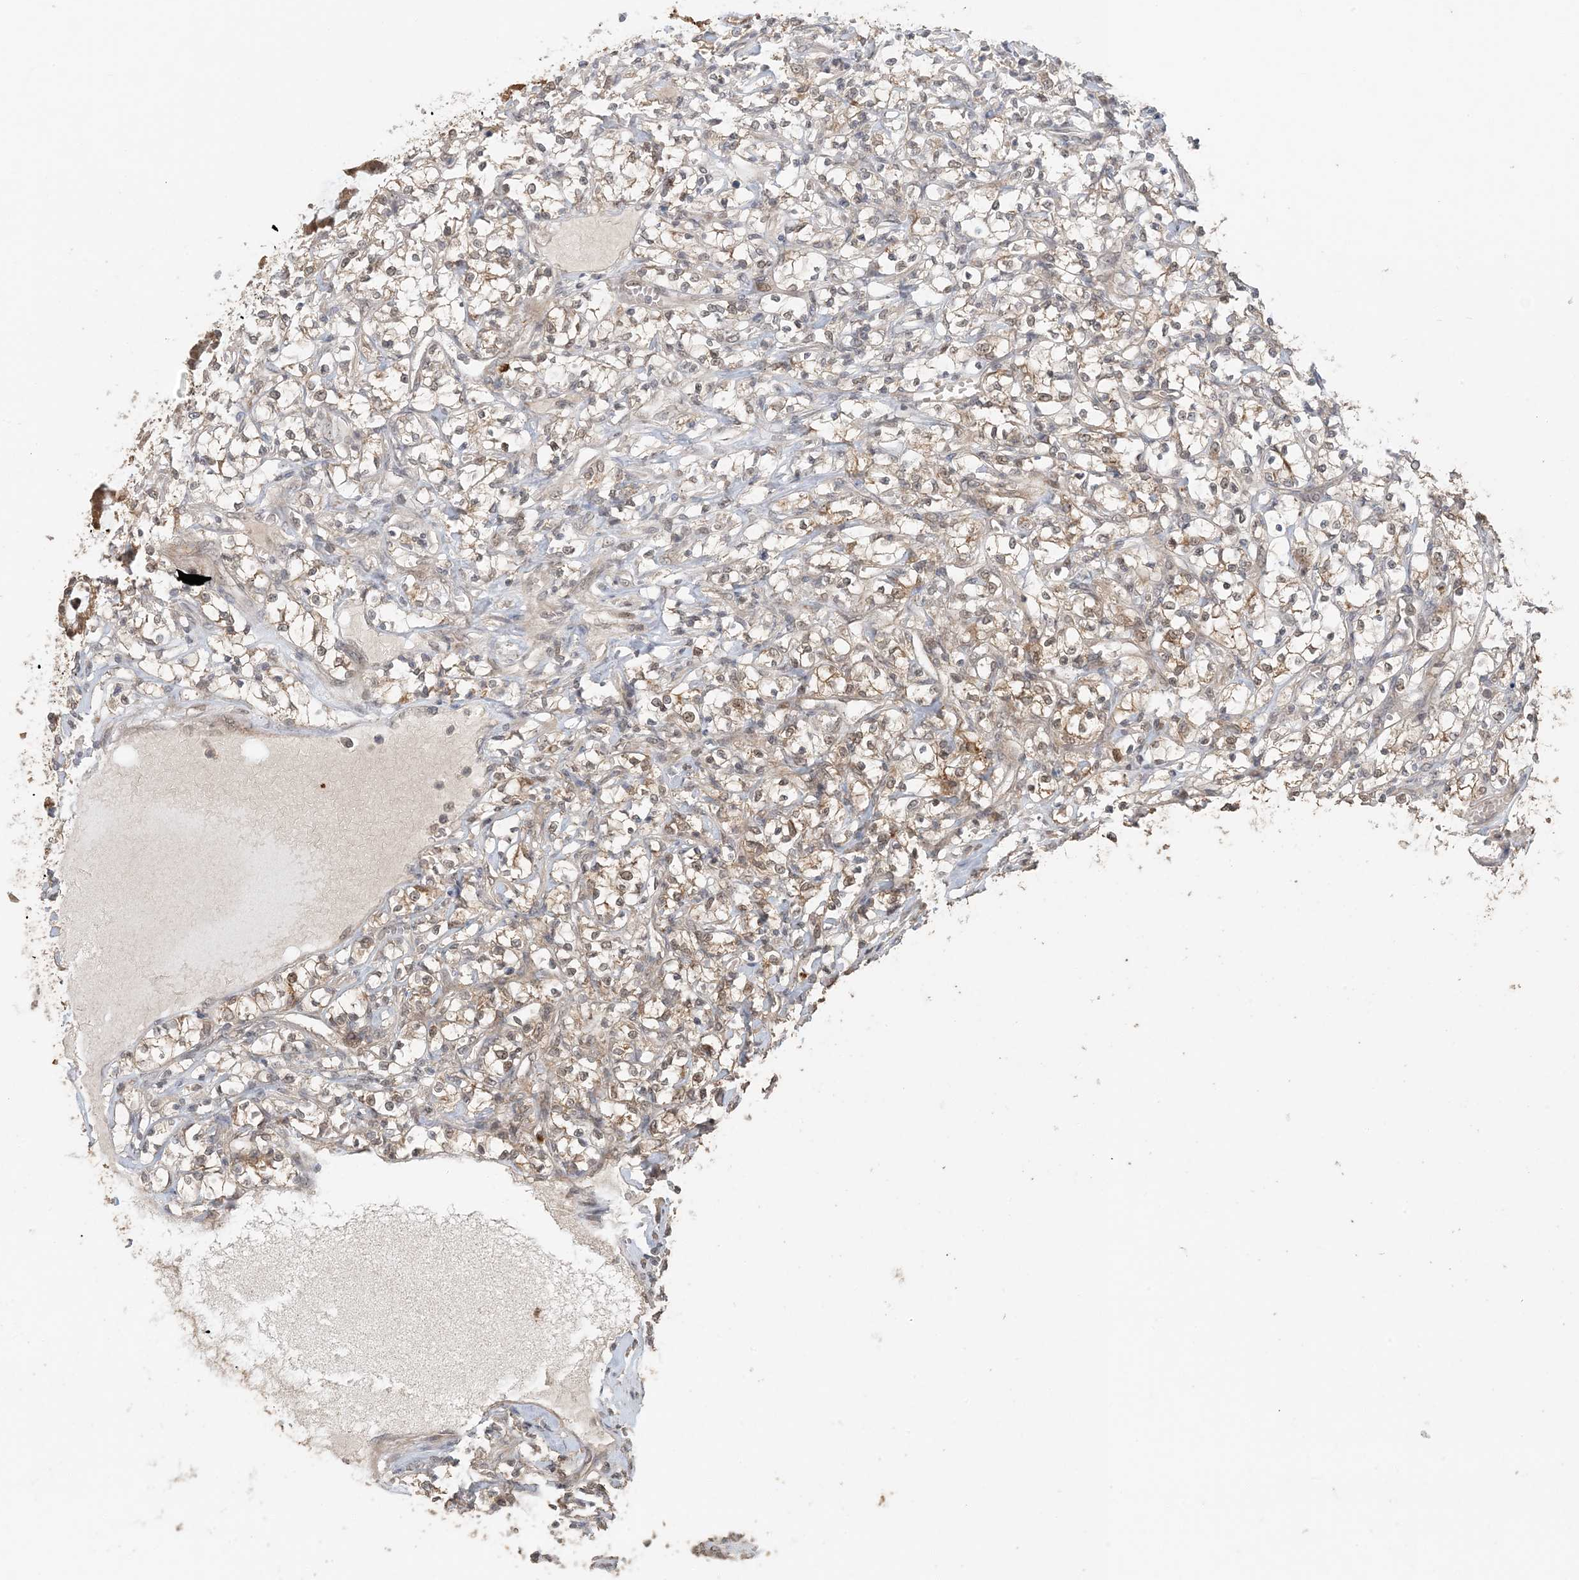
{"staining": {"intensity": "weak", "quantity": ">75%", "location": "cytoplasmic/membranous,nuclear"}, "tissue": "renal cancer", "cell_type": "Tumor cells", "image_type": "cancer", "snomed": [{"axis": "morphology", "description": "Adenocarcinoma, NOS"}, {"axis": "topography", "description": "Kidney"}], "caption": "Brown immunohistochemical staining in human adenocarcinoma (renal) reveals weak cytoplasmic/membranous and nuclear positivity in approximately >75% of tumor cells.", "gene": "ATP13A2", "patient": {"sex": "female", "age": 69}}